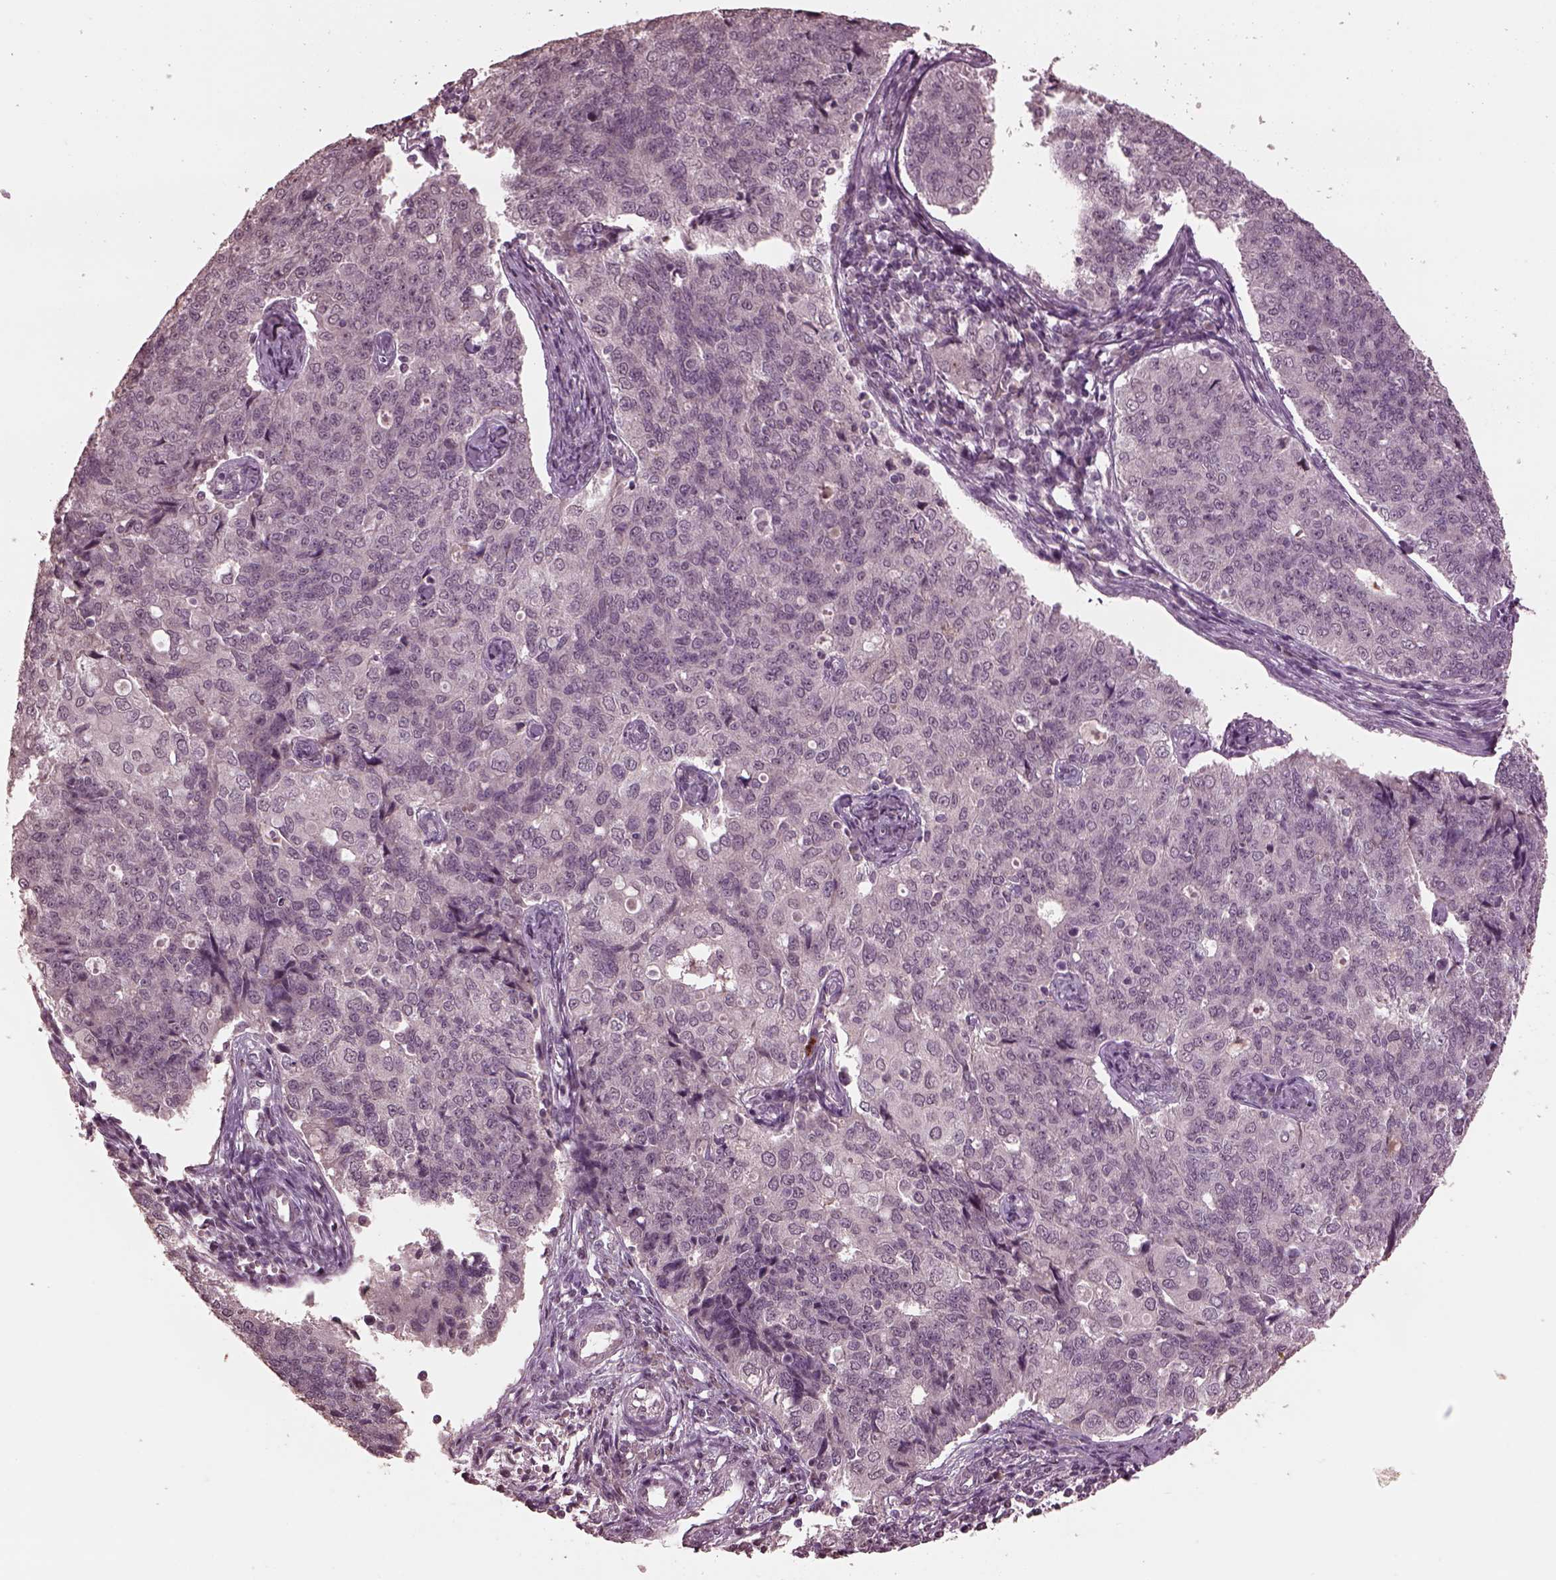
{"staining": {"intensity": "negative", "quantity": "none", "location": "none"}, "tissue": "endometrial cancer", "cell_type": "Tumor cells", "image_type": "cancer", "snomed": [{"axis": "morphology", "description": "Adenocarcinoma, NOS"}, {"axis": "topography", "description": "Endometrium"}], "caption": "Immunohistochemistry (IHC) micrograph of human adenocarcinoma (endometrial) stained for a protein (brown), which reveals no expression in tumor cells.", "gene": "IL18RAP", "patient": {"sex": "female", "age": 43}}